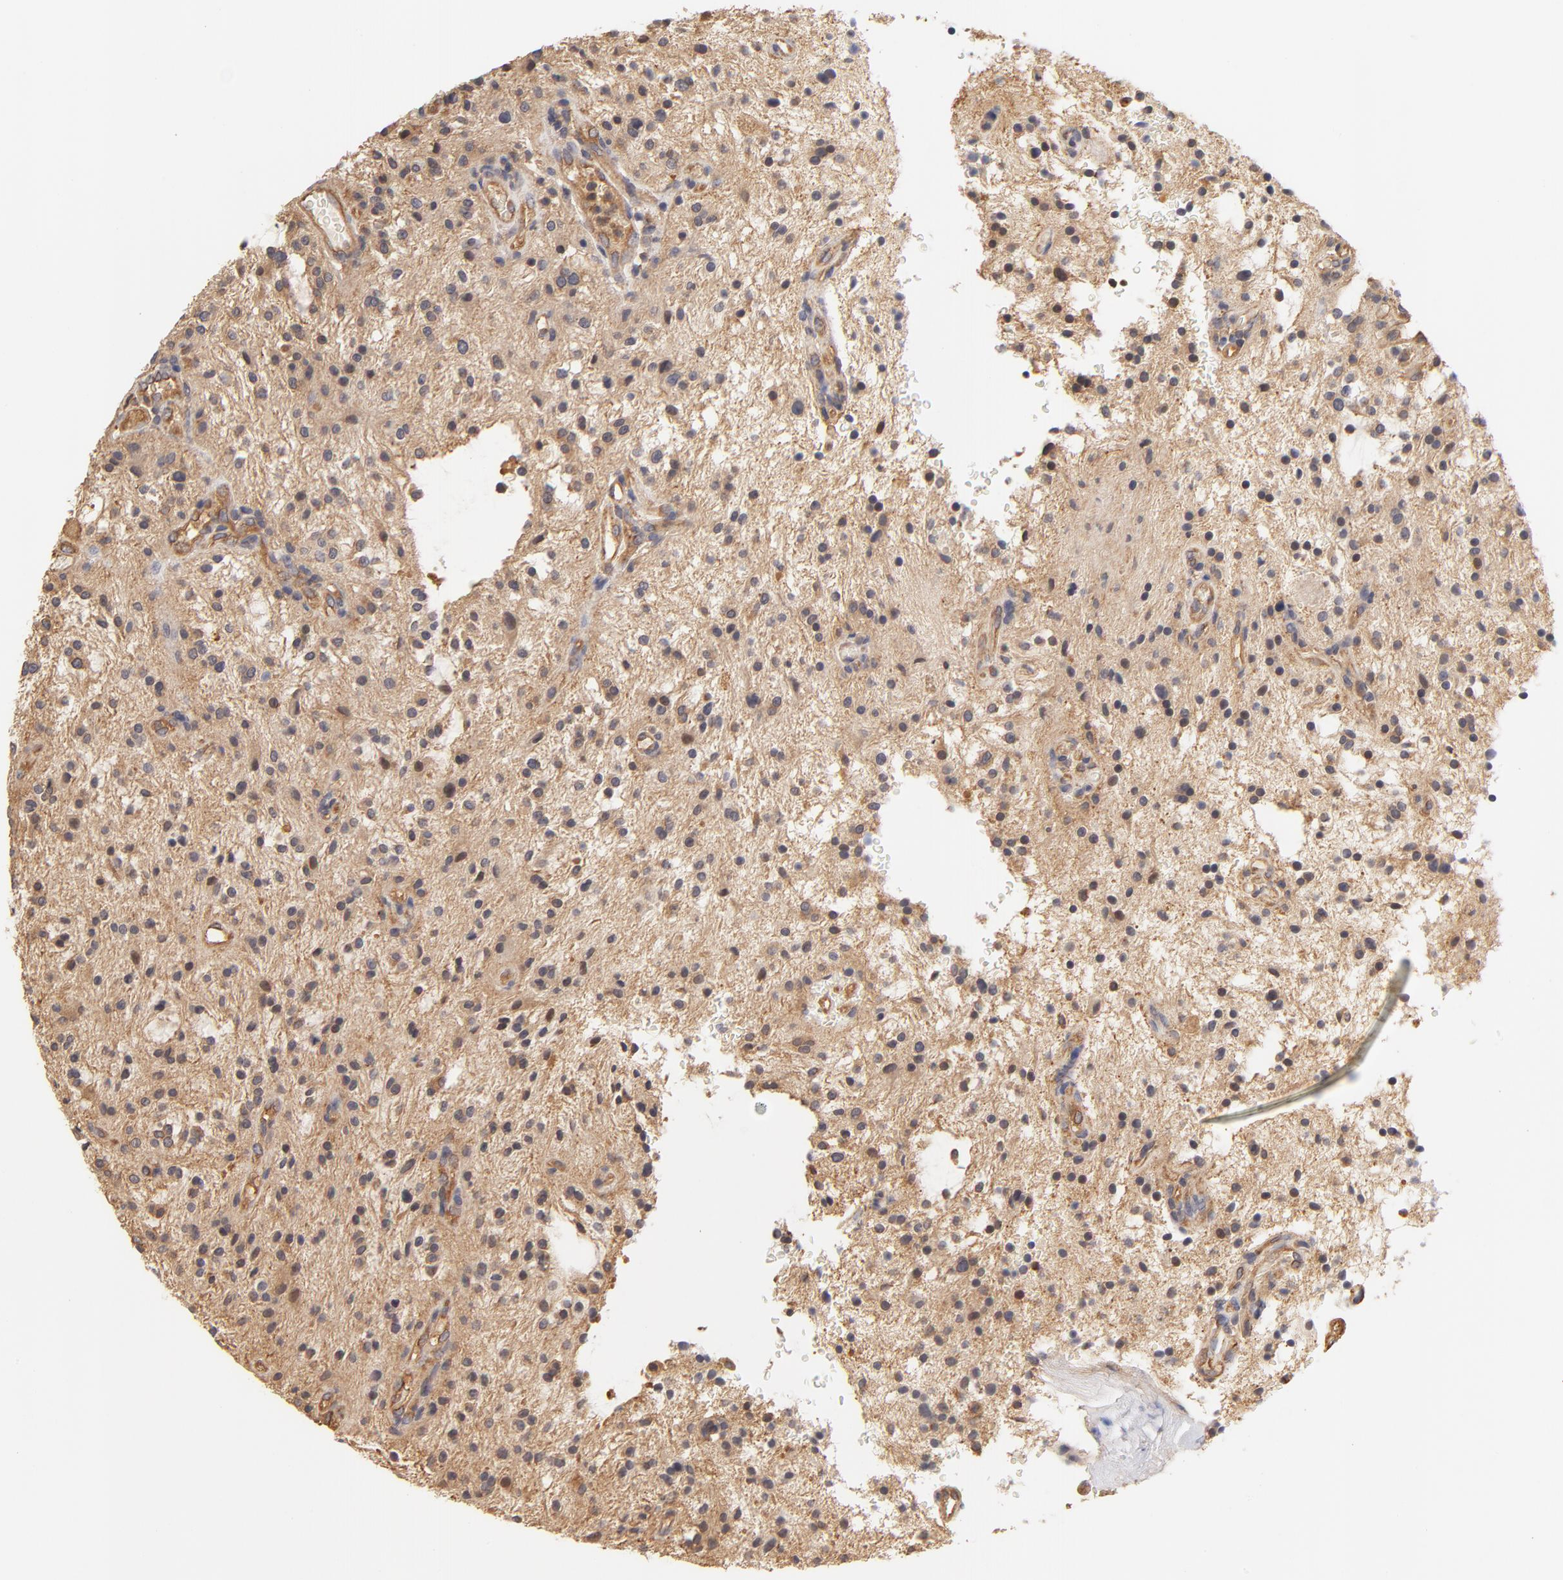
{"staining": {"intensity": "moderate", "quantity": "25%-75%", "location": "cytoplasmic/membranous"}, "tissue": "glioma", "cell_type": "Tumor cells", "image_type": "cancer", "snomed": [{"axis": "morphology", "description": "Glioma, malignant, NOS"}, {"axis": "topography", "description": "Cerebellum"}], "caption": "Protein staining by immunohistochemistry demonstrates moderate cytoplasmic/membranous expression in about 25%-75% of tumor cells in glioma.", "gene": "FCMR", "patient": {"sex": "female", "age": 10}}